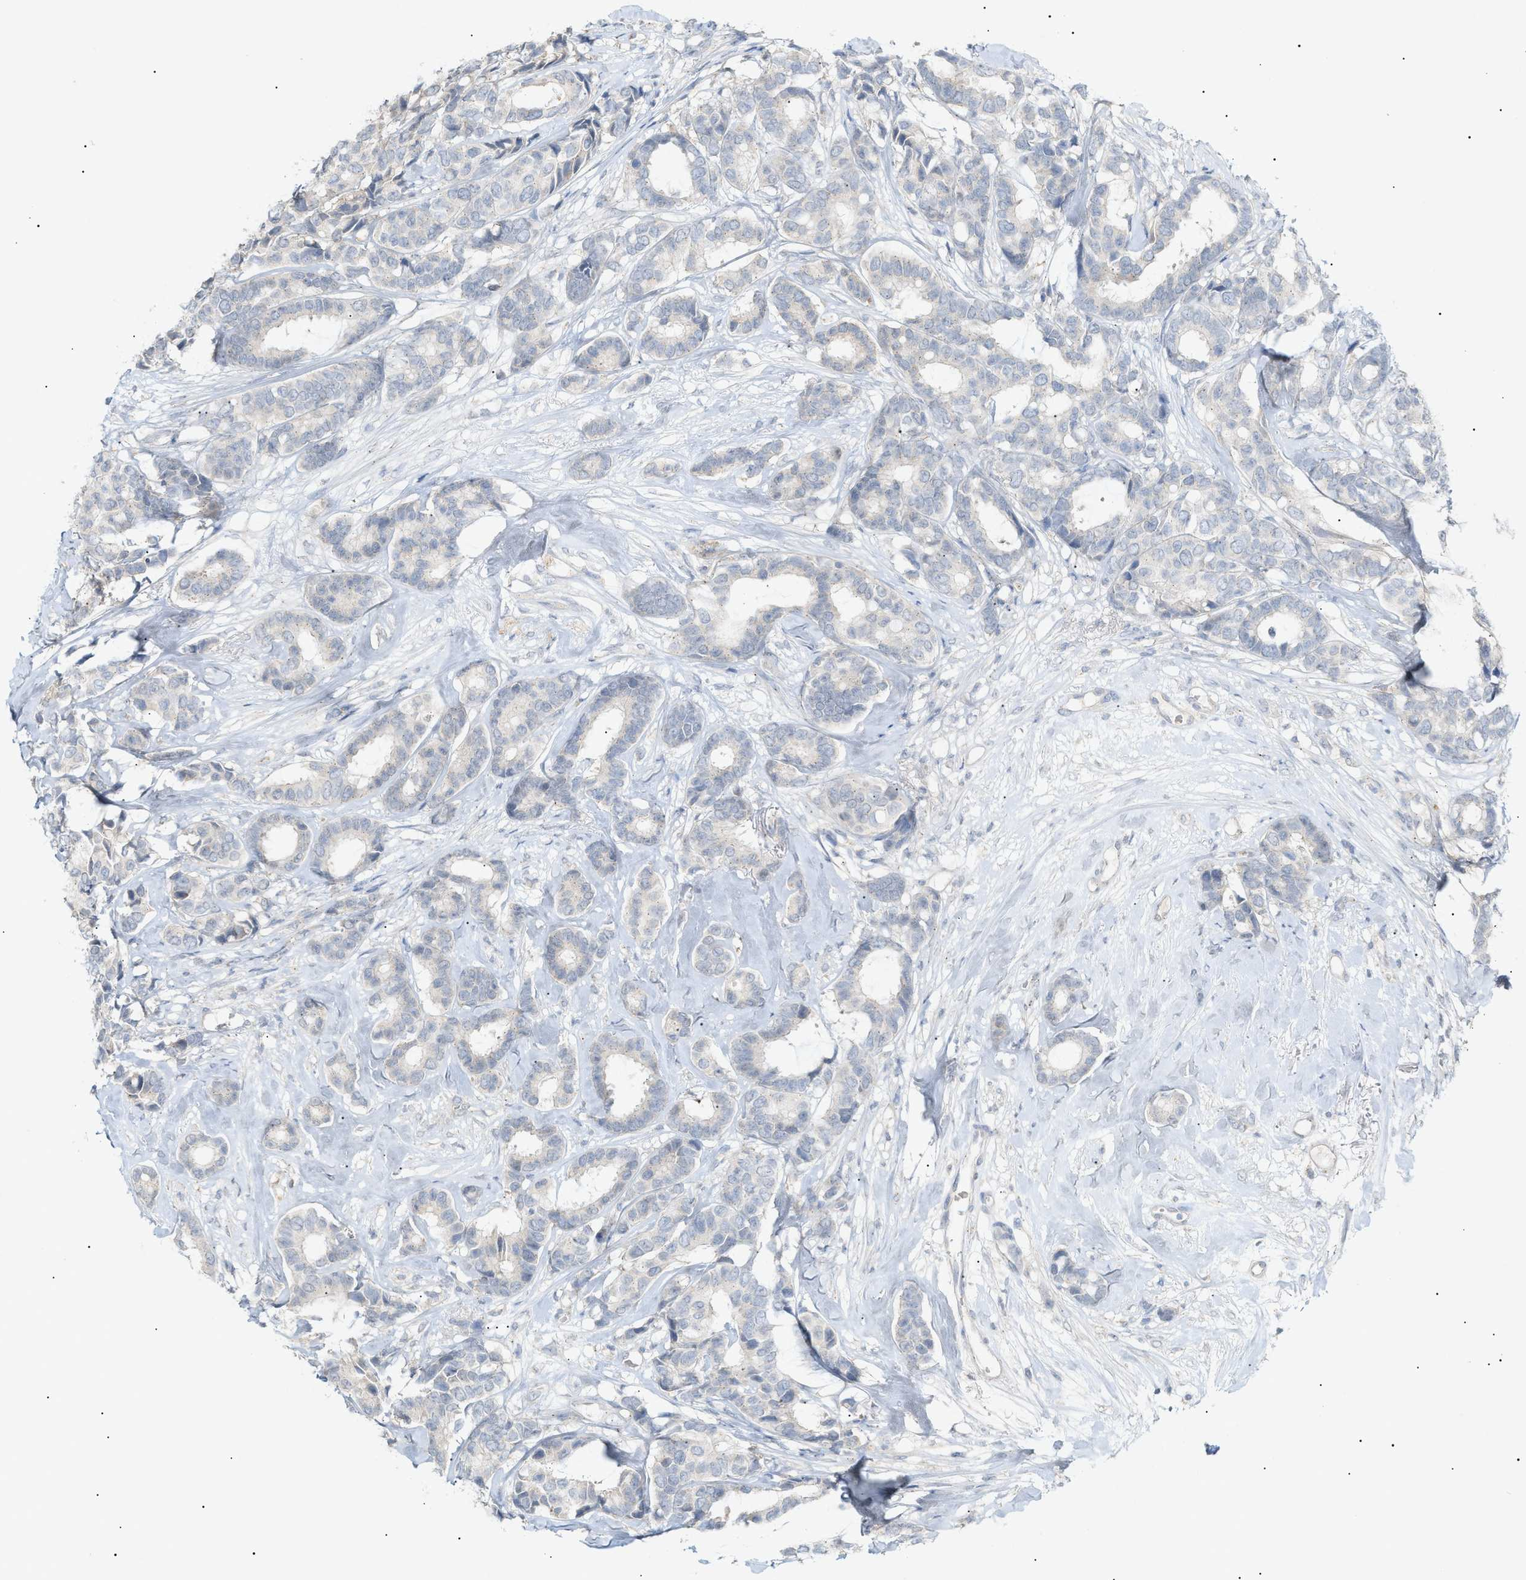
{"staining": {"intensity": "negative", "quantity": "none", "location": "none"}, "tissue": "breast cancer", "cell_type": "Tumor cells", "image_type": "cancer", "snomed": [{"axis": "morphology", "description": "Duct carcinoma"}, {"axis": "topography", "description": "Breast"}], "caption": "A high-resolution micrograph shows immunohistochemistry (IHC) staining of invasive ductal carcinoma (breast), which shows no significant staining in tumor cells.", "gene": "SLC25A31", "patient": {"sex": "female", "age": 87}}